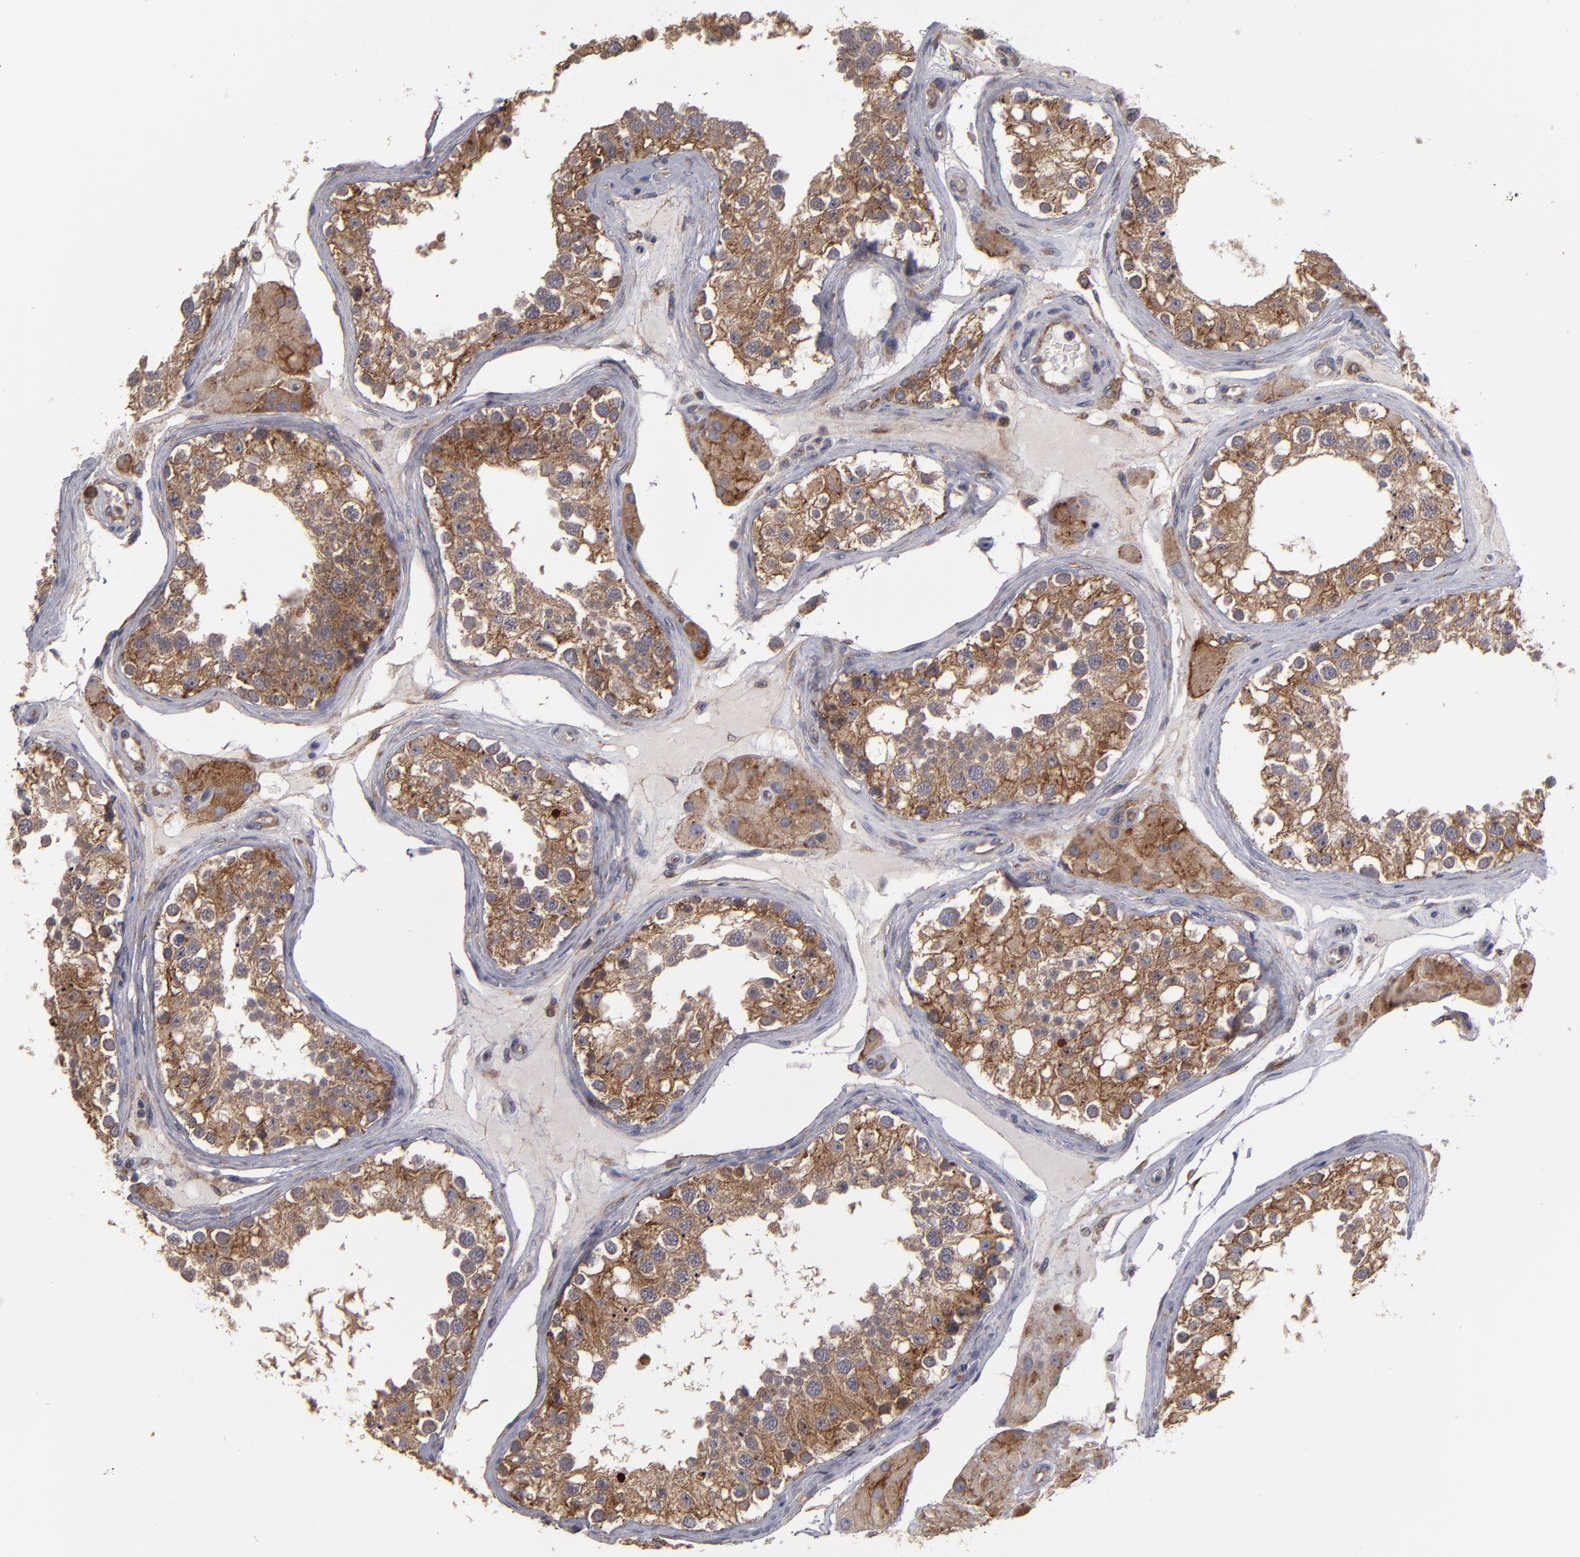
{"staining": {"intensity": "moderate", "quantity": ">75%", "location": "cytoplasmic/membranous"}, "tissue": "testis", "cell_type": "Cells in seminiferous ducts", "image_type": "normal", "snomed": [{"axis": "morphology", "description": "Normal tissue, NOS"}, {"axis": "topography", "description": "Testis"}], "caption": "A brown stain labels moderate cytoplasmic/membranous positivity of a protein in cells in seminiferous ducts of unremarkable human testis.", "gene": "SND1", "patient": {"sex": "male", "age": 68}}